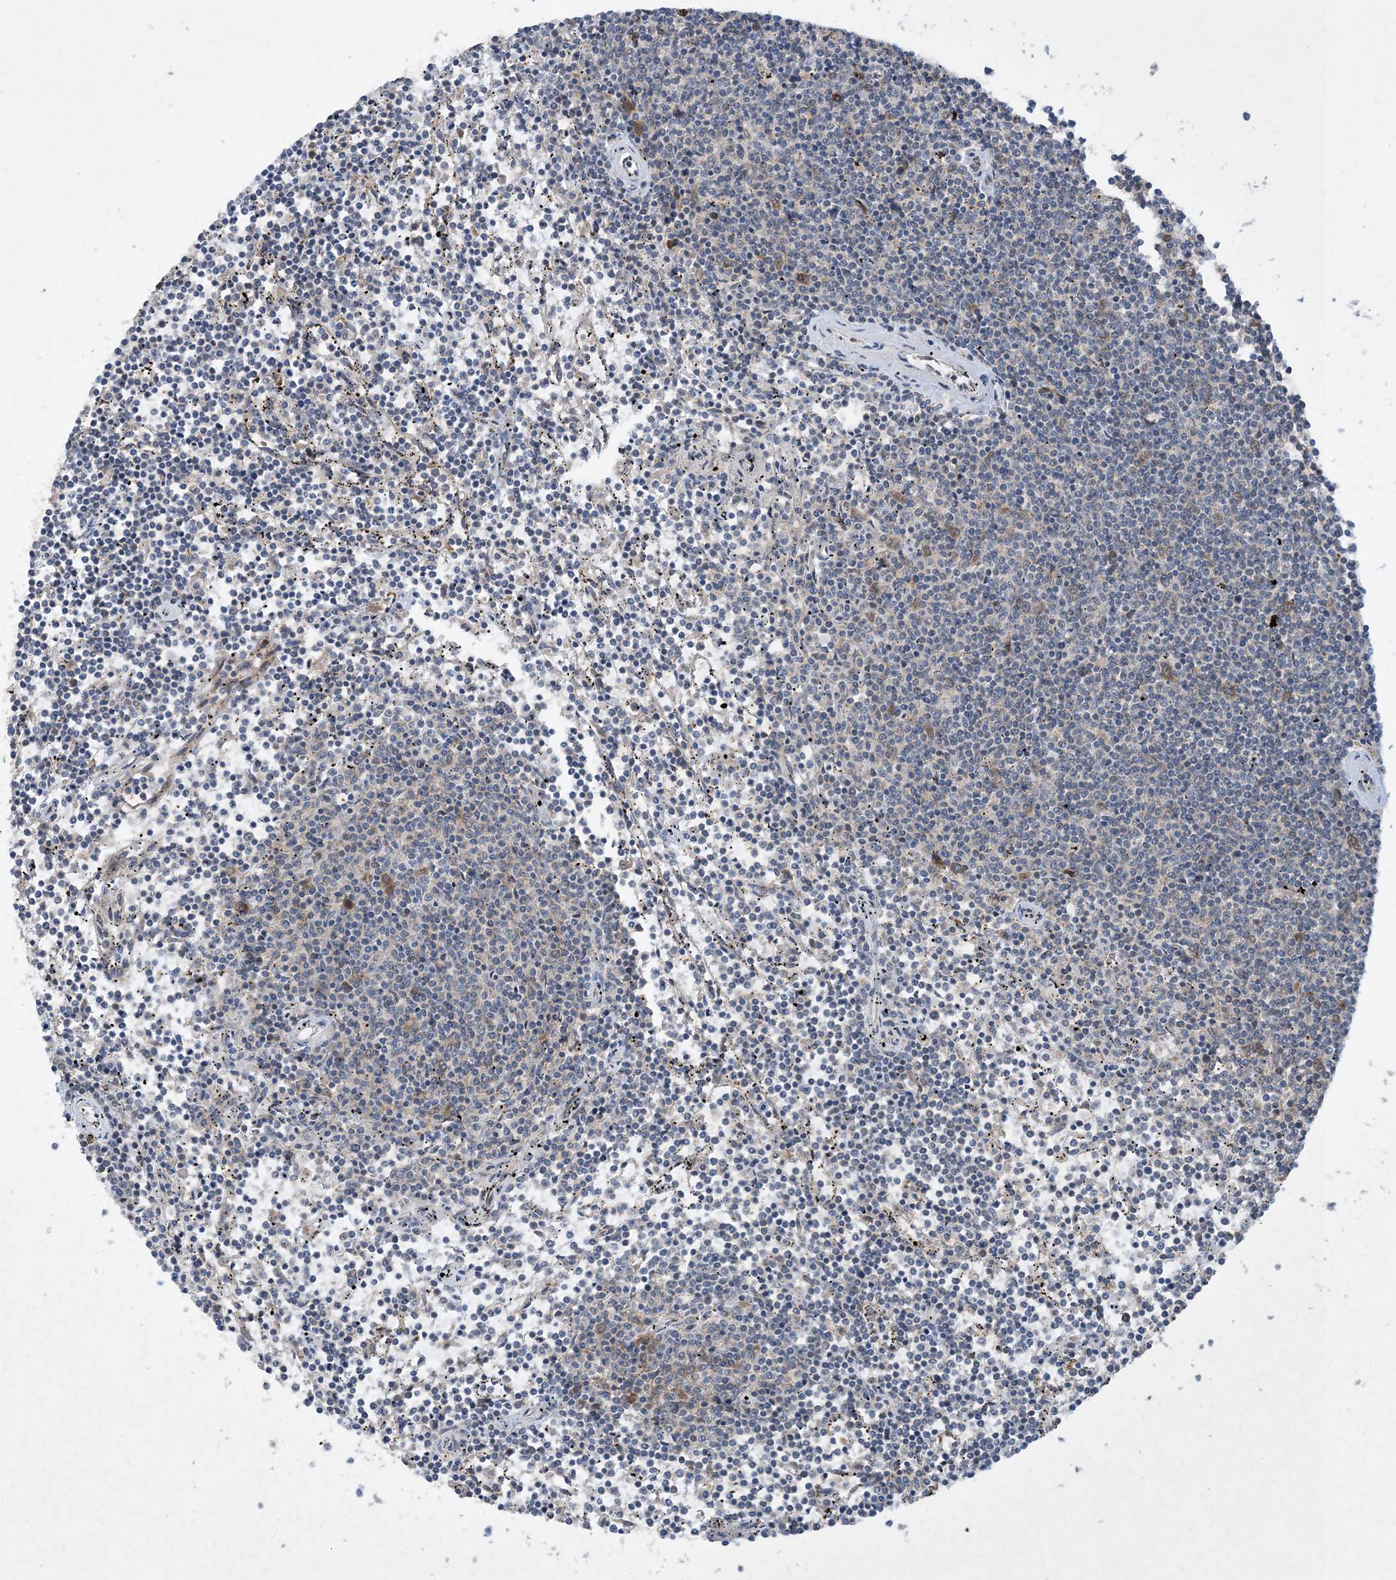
{"staining": {"intensity": "negative", "quantity": "none", "location": "none"}, "tissue": "lymphoma", "cell_type": "Tumor cells", "image_type": "cancer", "snomed": [{"axis": "morphology", "description": "Malignant lymphoma, non-Hodgkin's type, Low grade"}, {"axis": "topography", "description": "Spleen"}], "caption": "DAB immunohistochemical staining of human lymphoma shows no significant positivity in tumor cells.", "gene": "TINAG", "patient": {"sex": "female", "age": 50}}